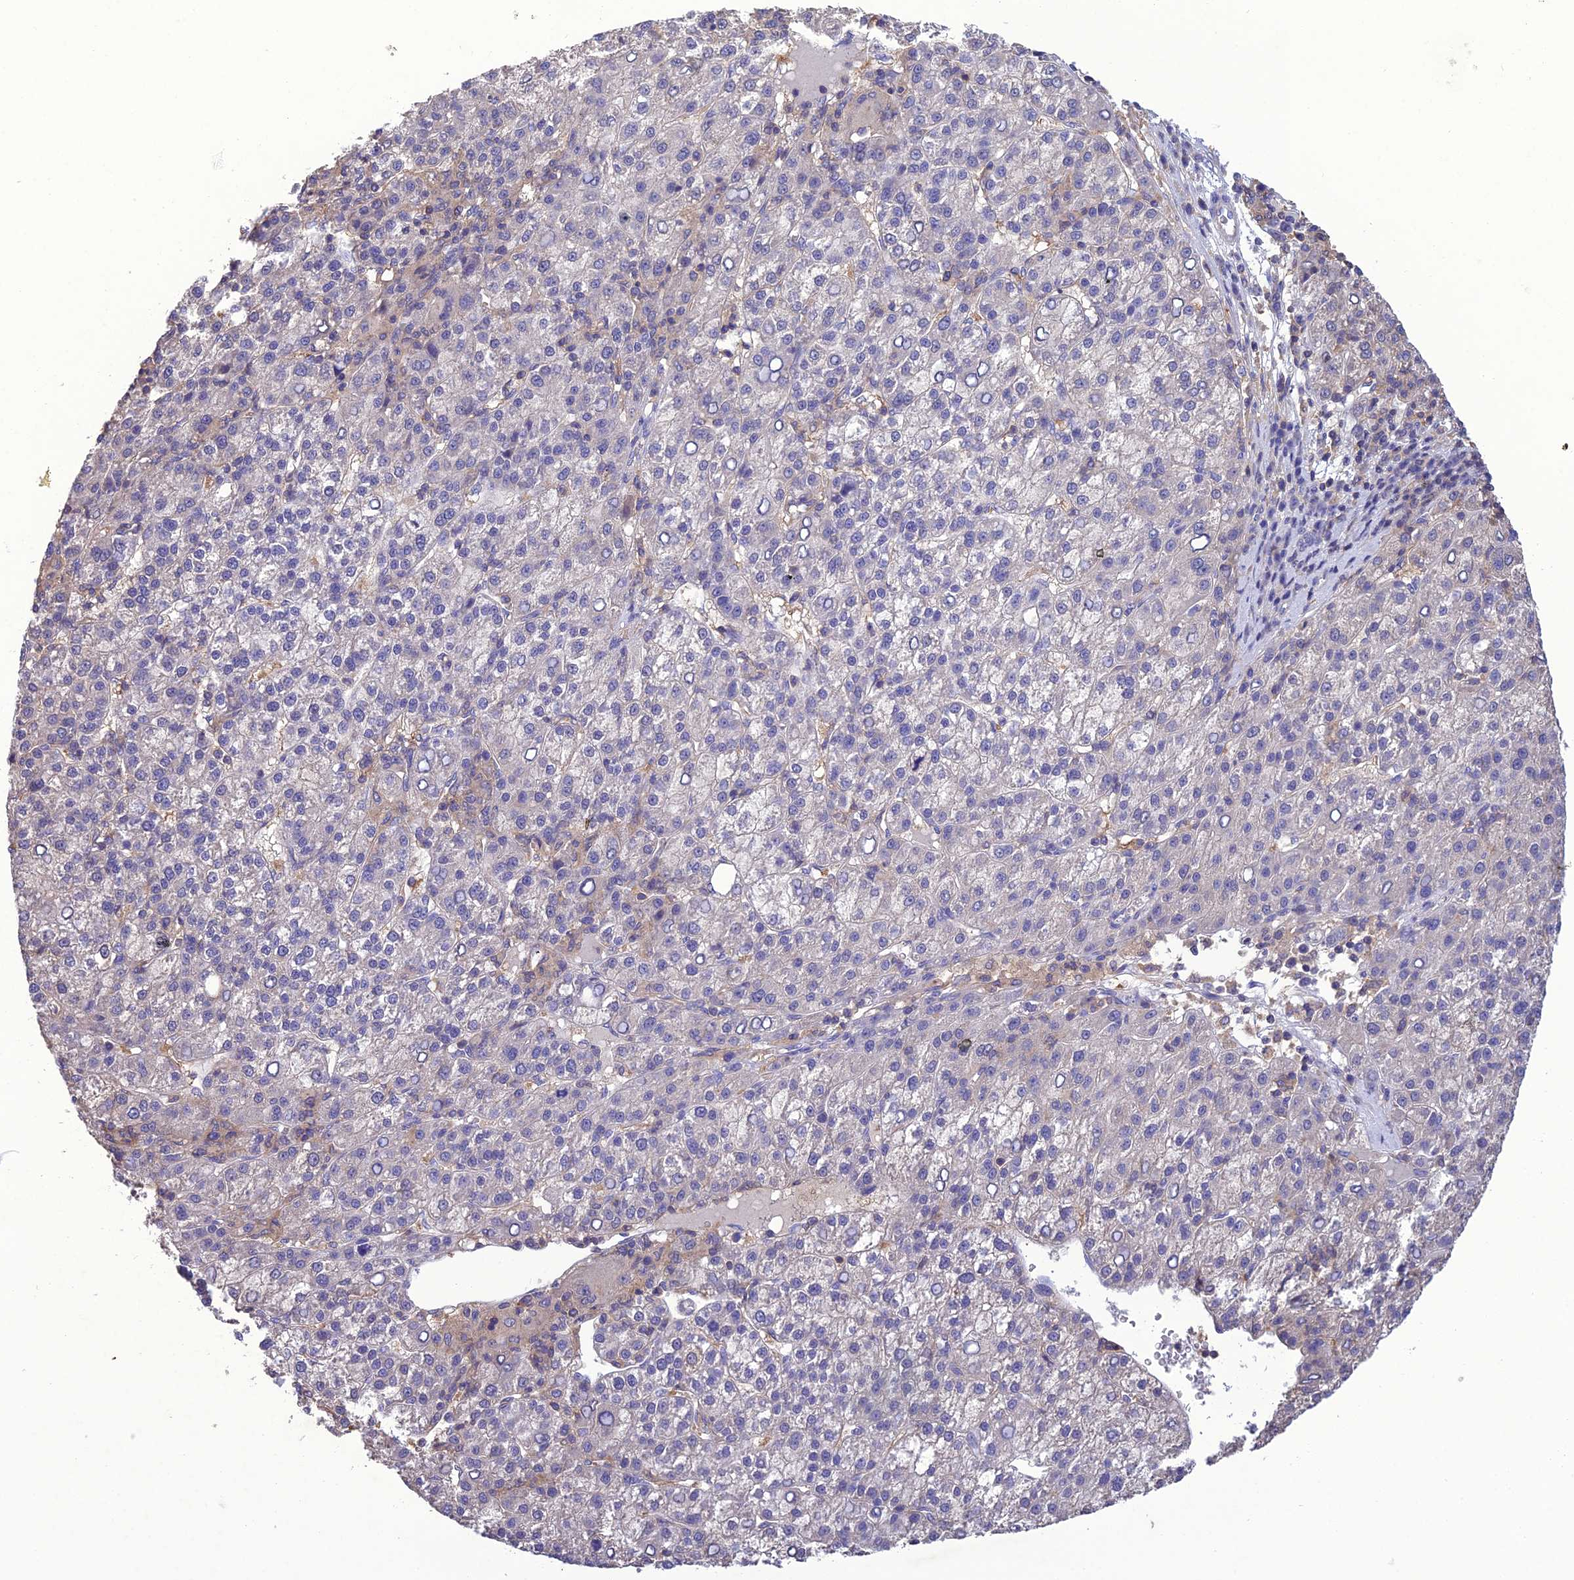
{"staining": {"intensity": "negative", "quantity": "none", "location": "none"}, "tissue": "liver cancer", "cell_type": "Tumor cells", "image_type": "cancer", "snomed": [{"axis": "morphology", "description": "Carcinoma, Hepatocellular, NOS"}, {"axis": "topography", "description": "Liver"}], "caption": "An immunohistochemistry (IHC) micrograph of liver hepatocellular carcinoma is shown. There is no staining in tumor cells of liver hepatocellular carcinoma.", "gene": "SNX24", "patient": {"sex": "female", "age": 58}}